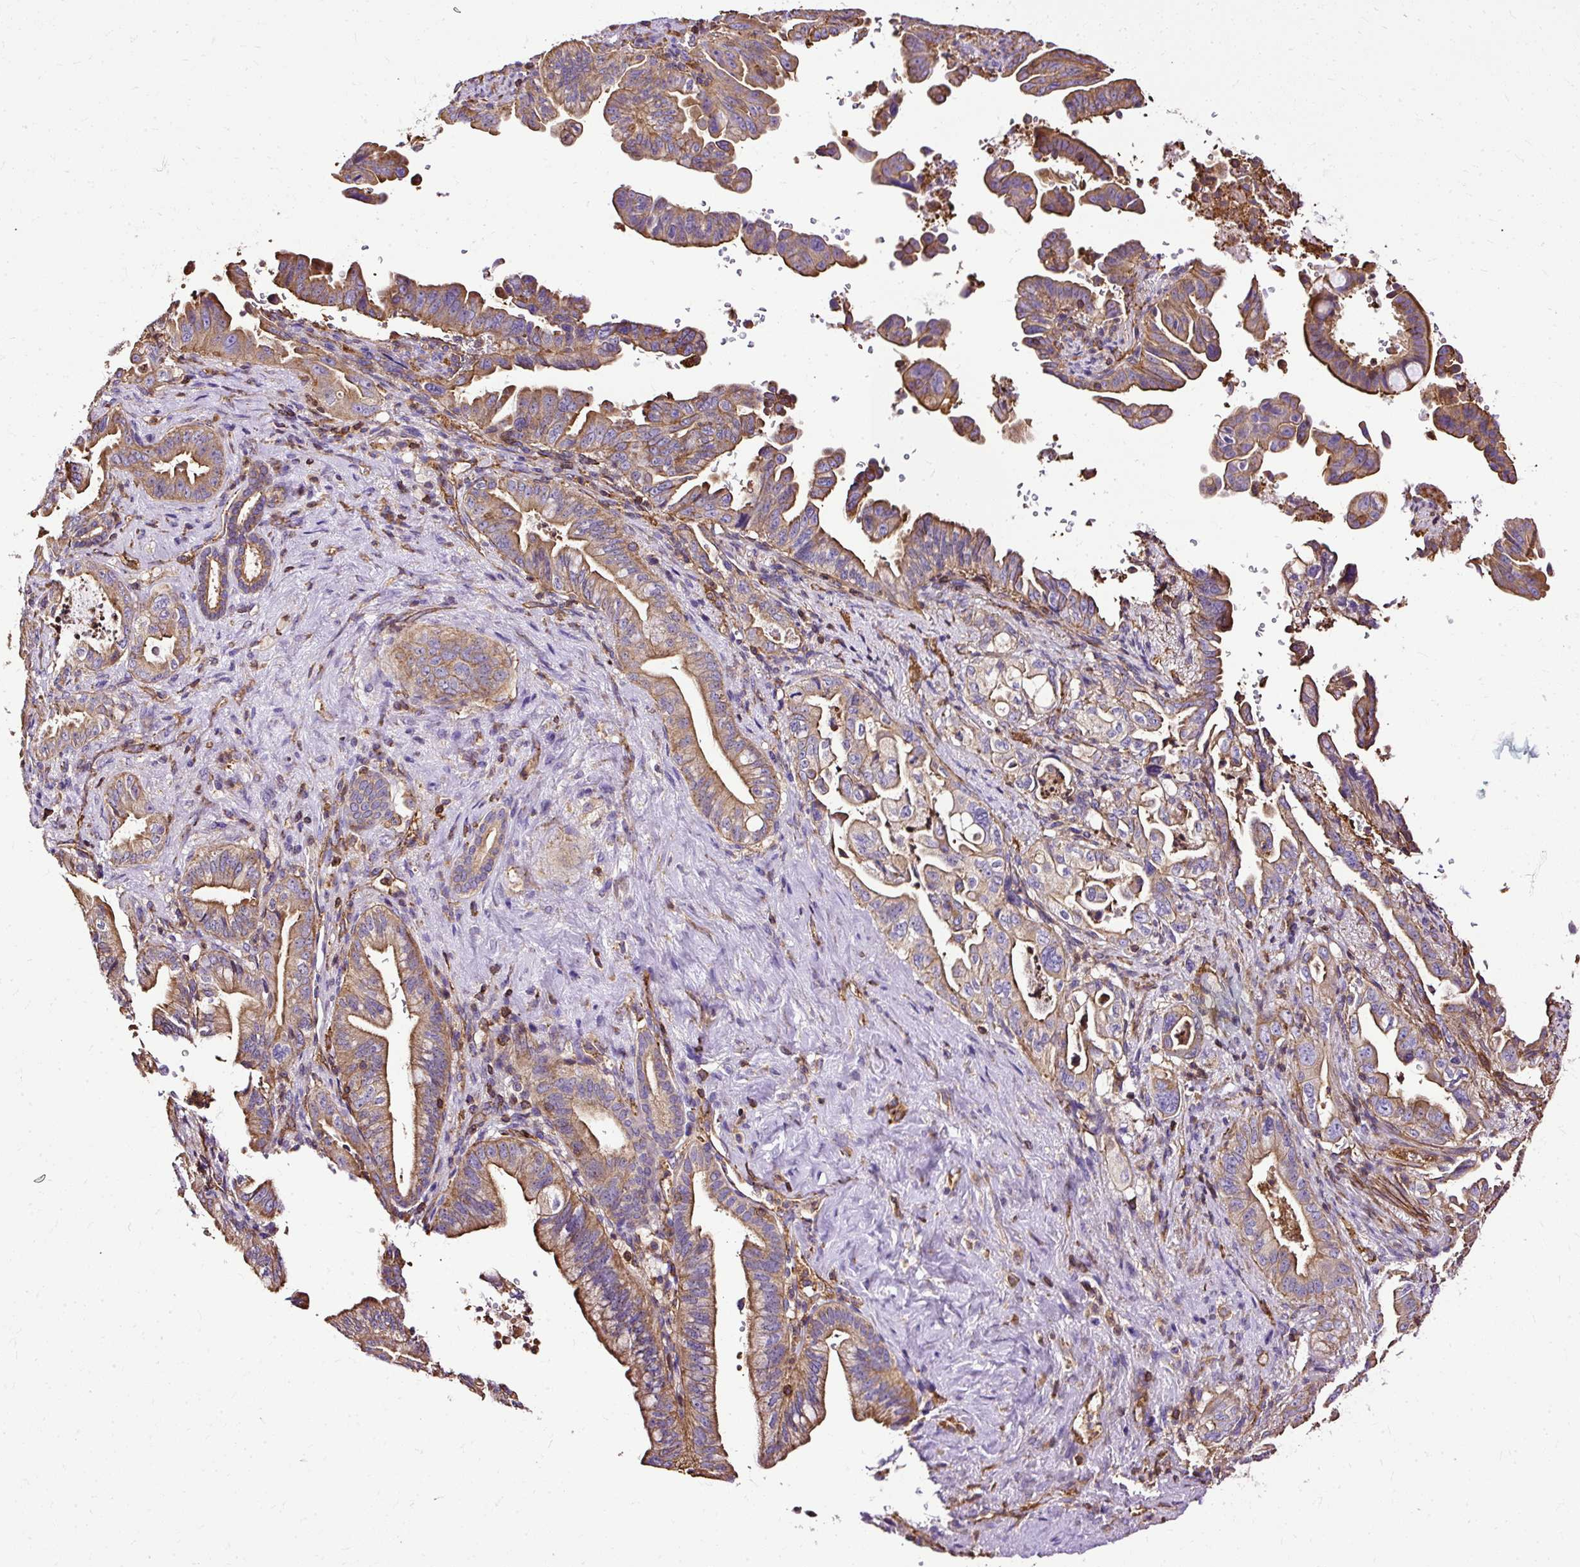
{"staining": {"intensity": "moderate", "quantity": ">75%", "location": "cytoplasmic/membranous"}, "tissue": "pancreatic cancer", "cell_type": "Tumor cells", "image_type": "cancer", "snomed": [{"axis": "morphology", "description": "Adenocarcinoma, NOS"}, {"axis": "topography", "description": "Pancreas"}], "caption": "The histopathology image demonstrates staining of pancreatic adenocarcinoma, revealing moderate cytoplasmic/membranous protein expression (brown color) within tumor cells.", "gene": "KLHL11", "patient": {"sex": "male", "age": 70}}